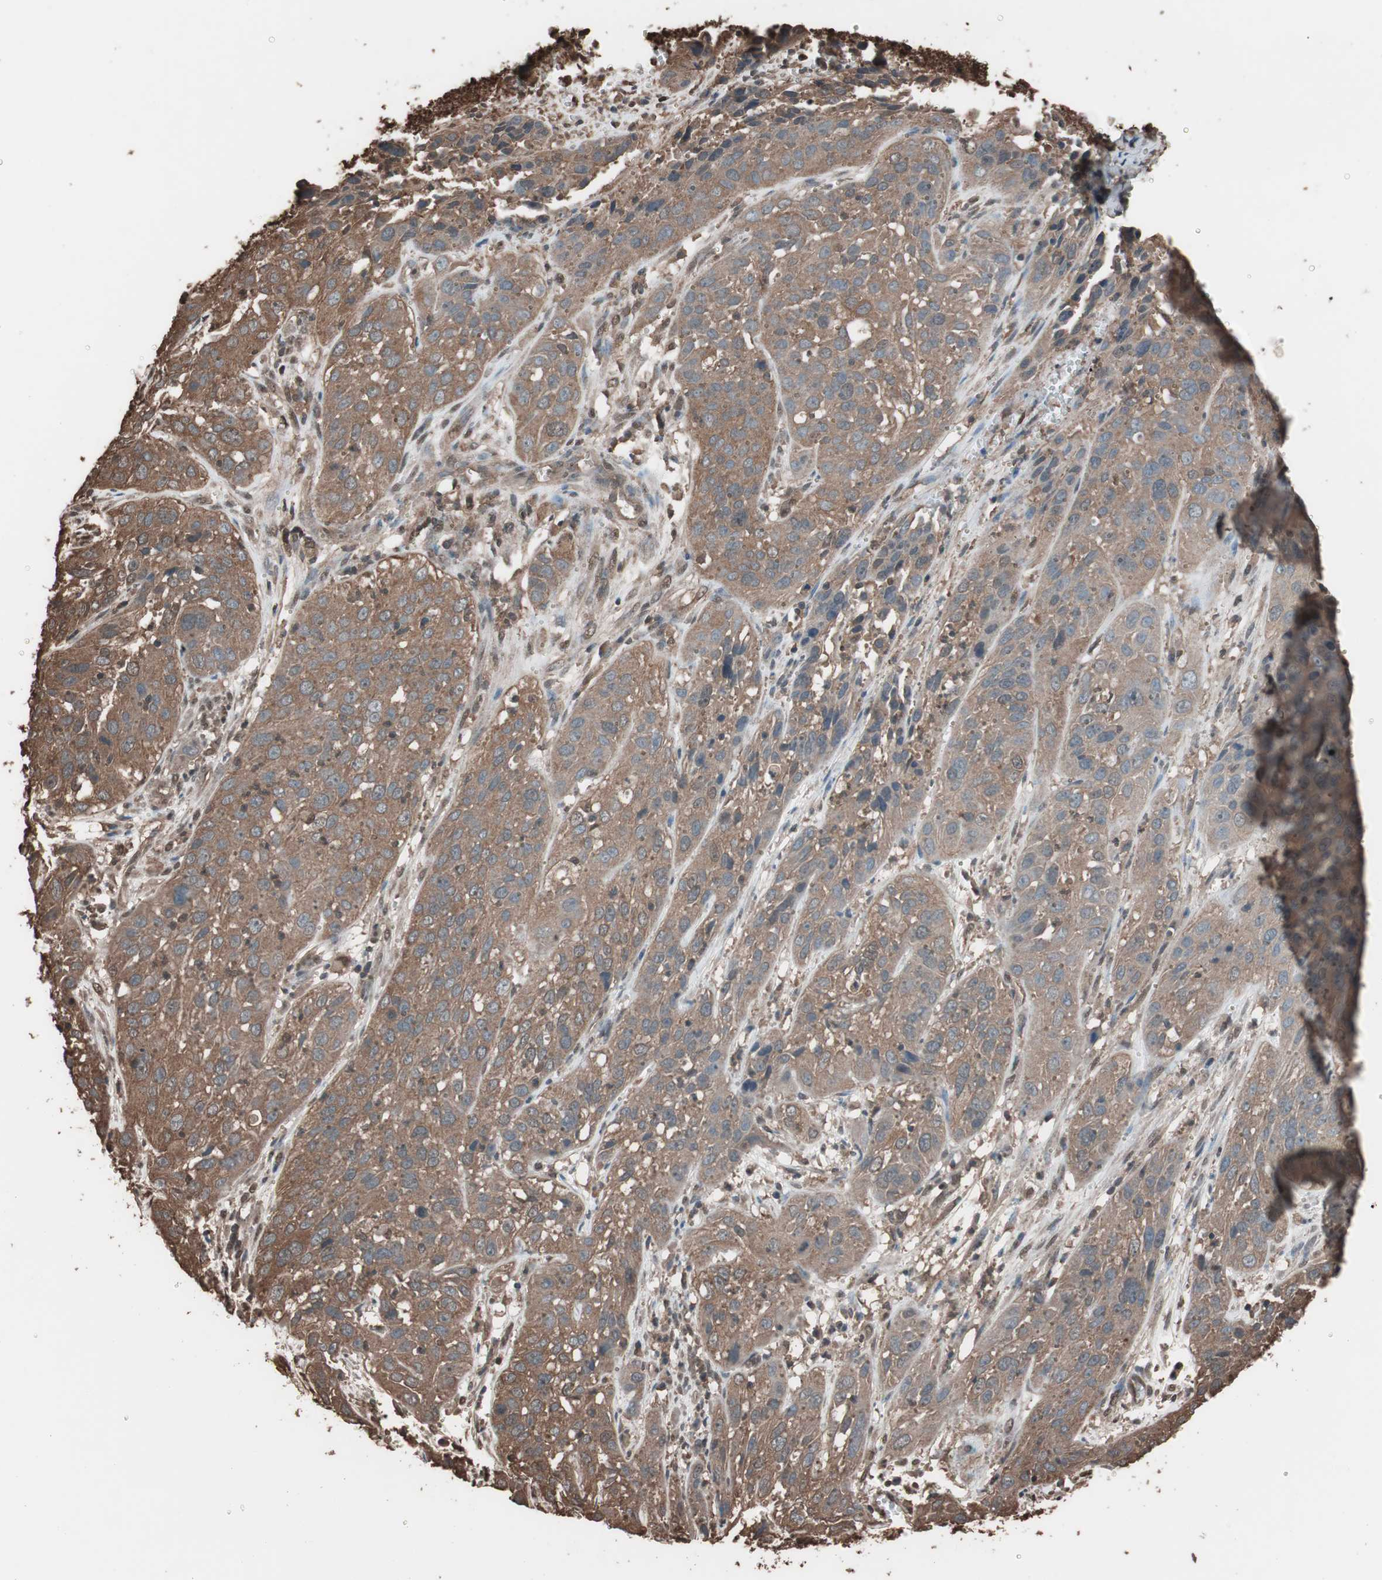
{"staining": {"intensity": "moderate", "quantity": ">75%", "location": "cytoplasmic/membranous"}, "tissue": "cervical cancer", "cell_type": "Tumor cells", "image_type": "cancer", "snomed": [{"axis": "morphology", "description": "Squamous cell carcinoma, NOS"}, {"axis": "topography", "description": "Cervix"}], "caption": "Cervical cancer (squamous cell carcinoma) was stained to show a protein in brown. There is medium levels of moderate cytoplasmic/membranous positivity in approximately >75% of tumor cells. (Stains: DAB in brown, nuclei in blue, Microscopy: brightfield microscopy at high magnification).", "gene": "CALM2", "patient": {"sex": "female", "age": 32}}